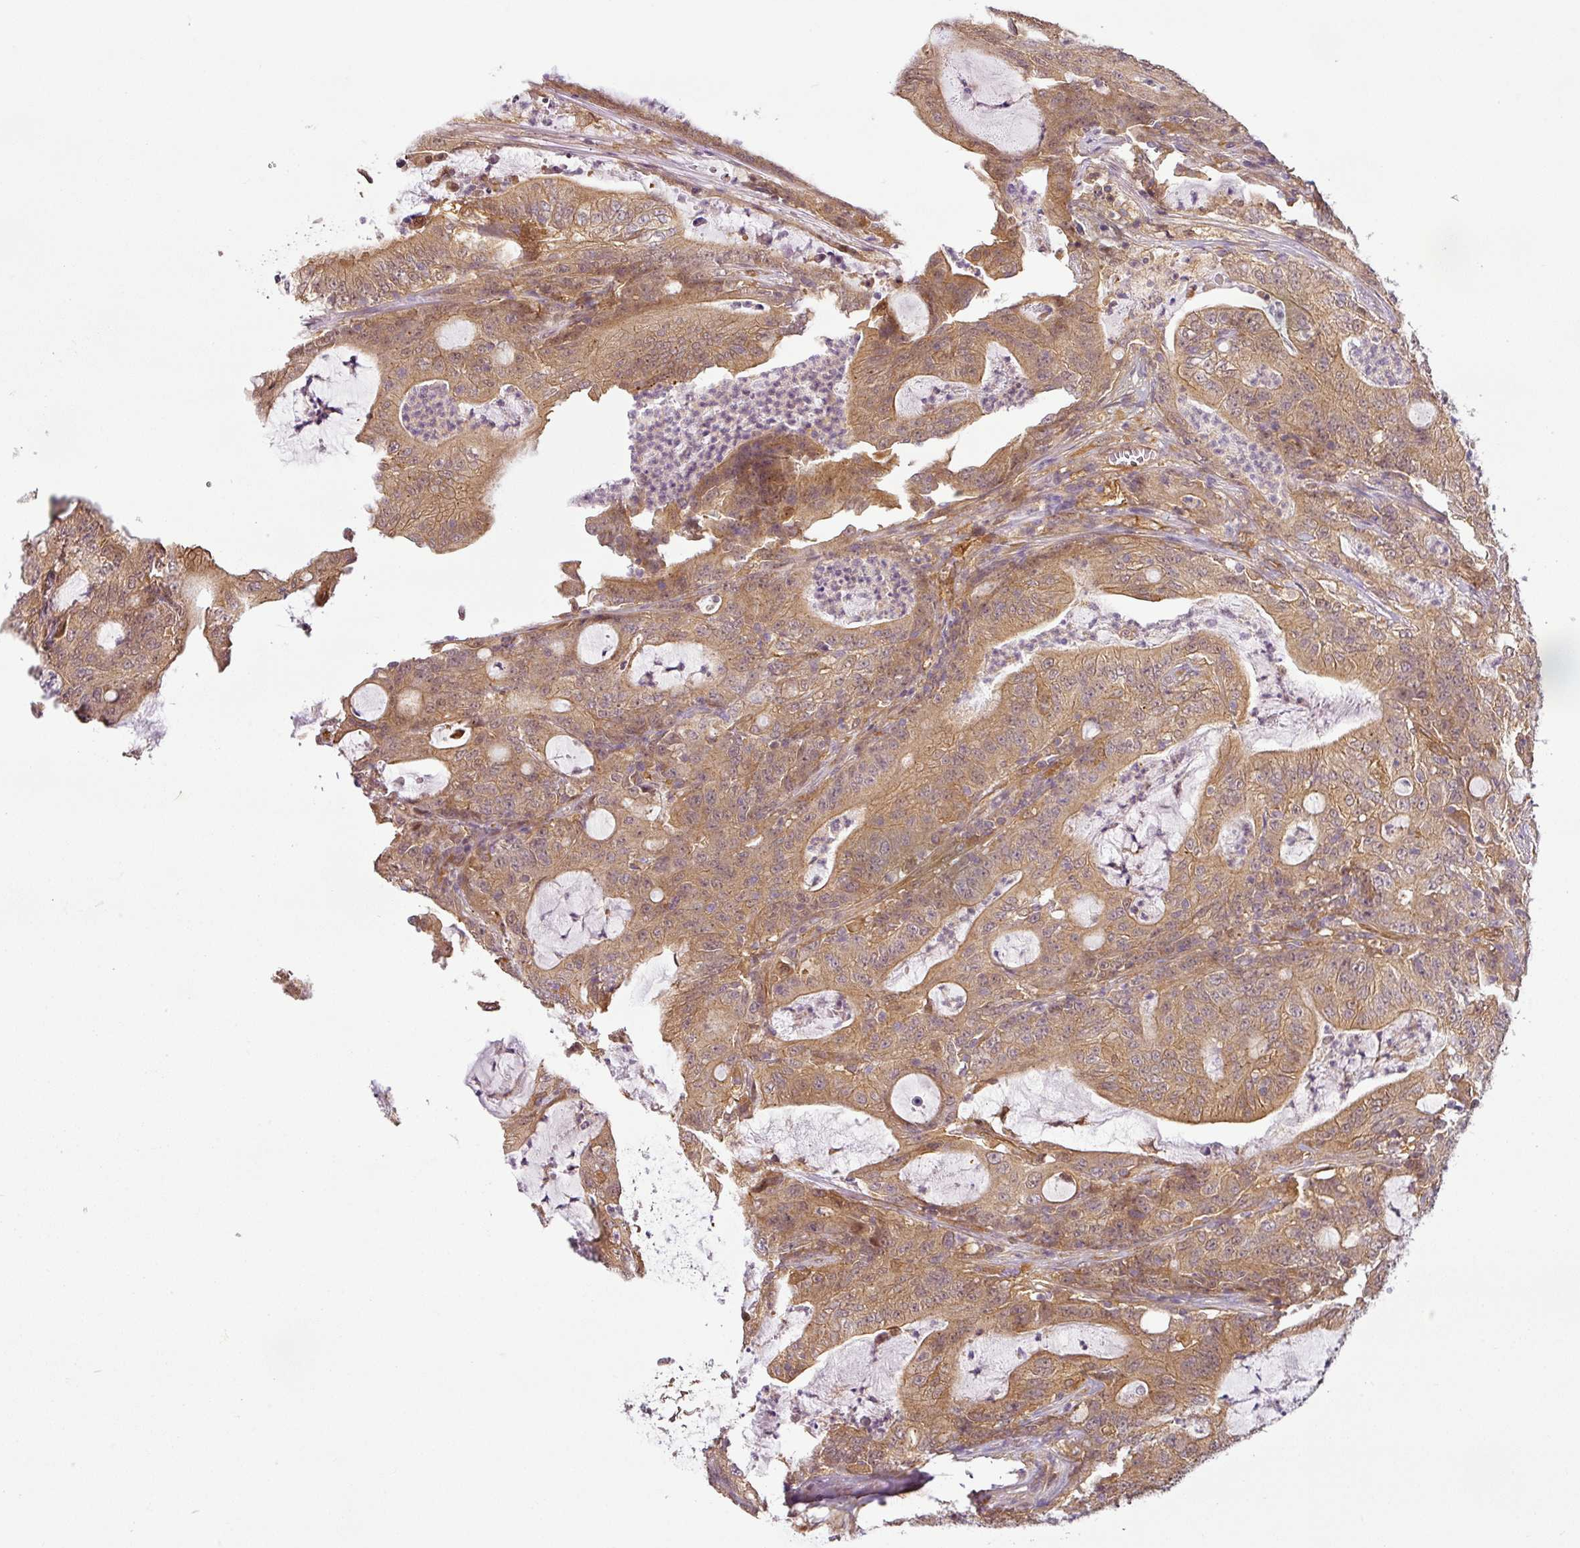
{"staining": {"intensity": "weak", "quantity": ">75%", "location": "cytoplasmic/membranous"}, "tissue": "colorectal cancer", "cell_type": "Tumor cells", "image_type": "cancer", "snomed": [{"axis": "morphology", "description": "Adenocarcinoma, NOS"}, {"axis": "topography", "description": "Colon"}], "caption": "Human colorectal cancer stained for a protein (brown) exhibits weak cytoplasmic/membranous positive staining in approximately >75% of tumor cells.", "gene": "ANKRD18A", "patient": {"sex": "male", "age": 83}}